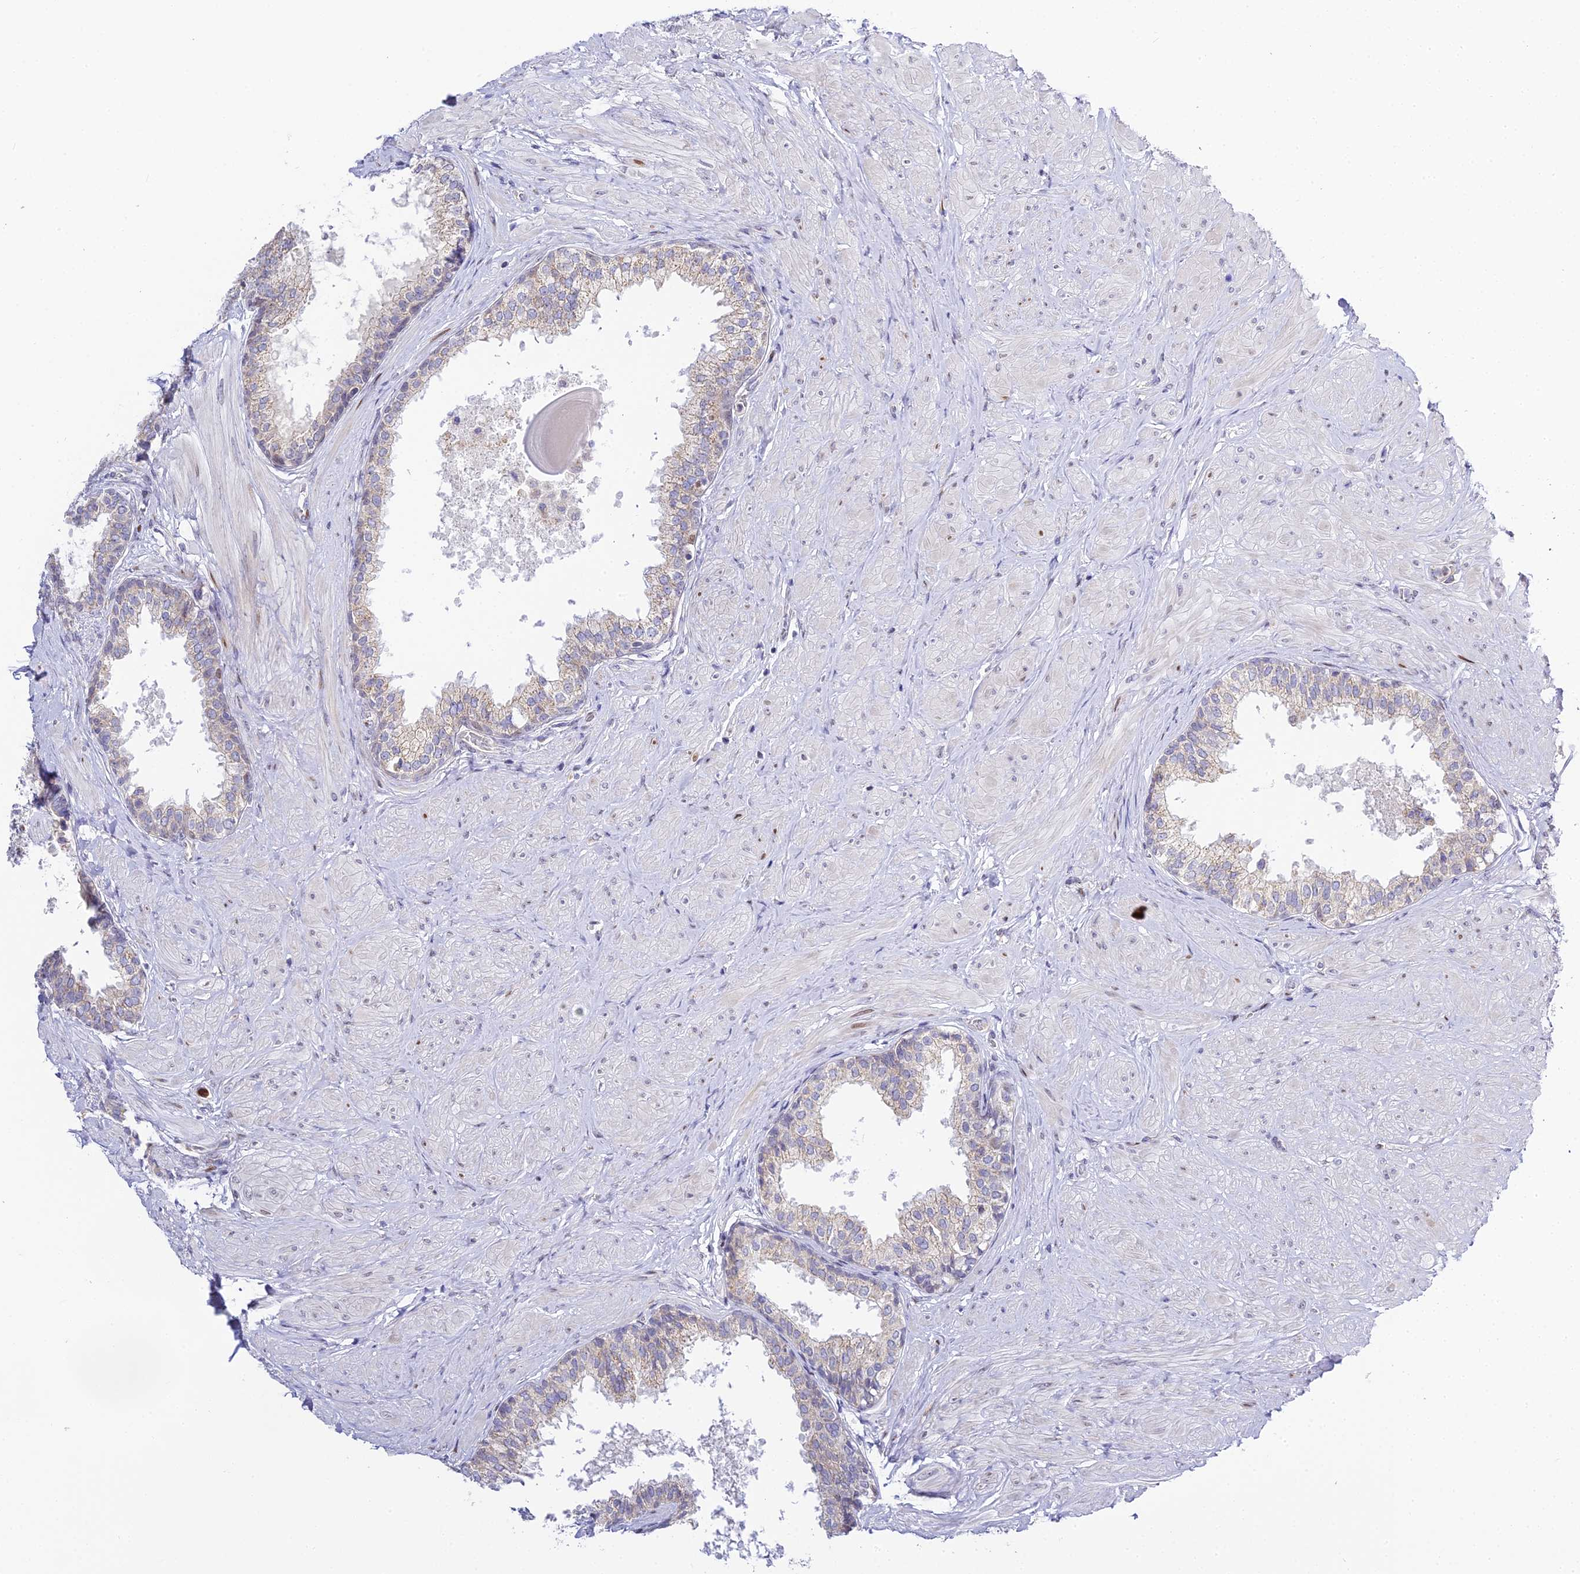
{"staining": {"intensity": "weak", "quantity": "<25%", "location": "cytoplasmic/membranous,nuclear"}, "tissue": "prostate", "cell_type": "Glandular cells", "image_type": "normal", "snomed": [{"axis": "morphology", "description": "Normal tissue, NOS"}, {"axis": "topography", "description": "Prostate"}], "caption": "Photomicrograph shows no protein expression in glandular cells of normal prostate.", "gene": "SERP1", "patient": {"sex": "male", "age": 48}}